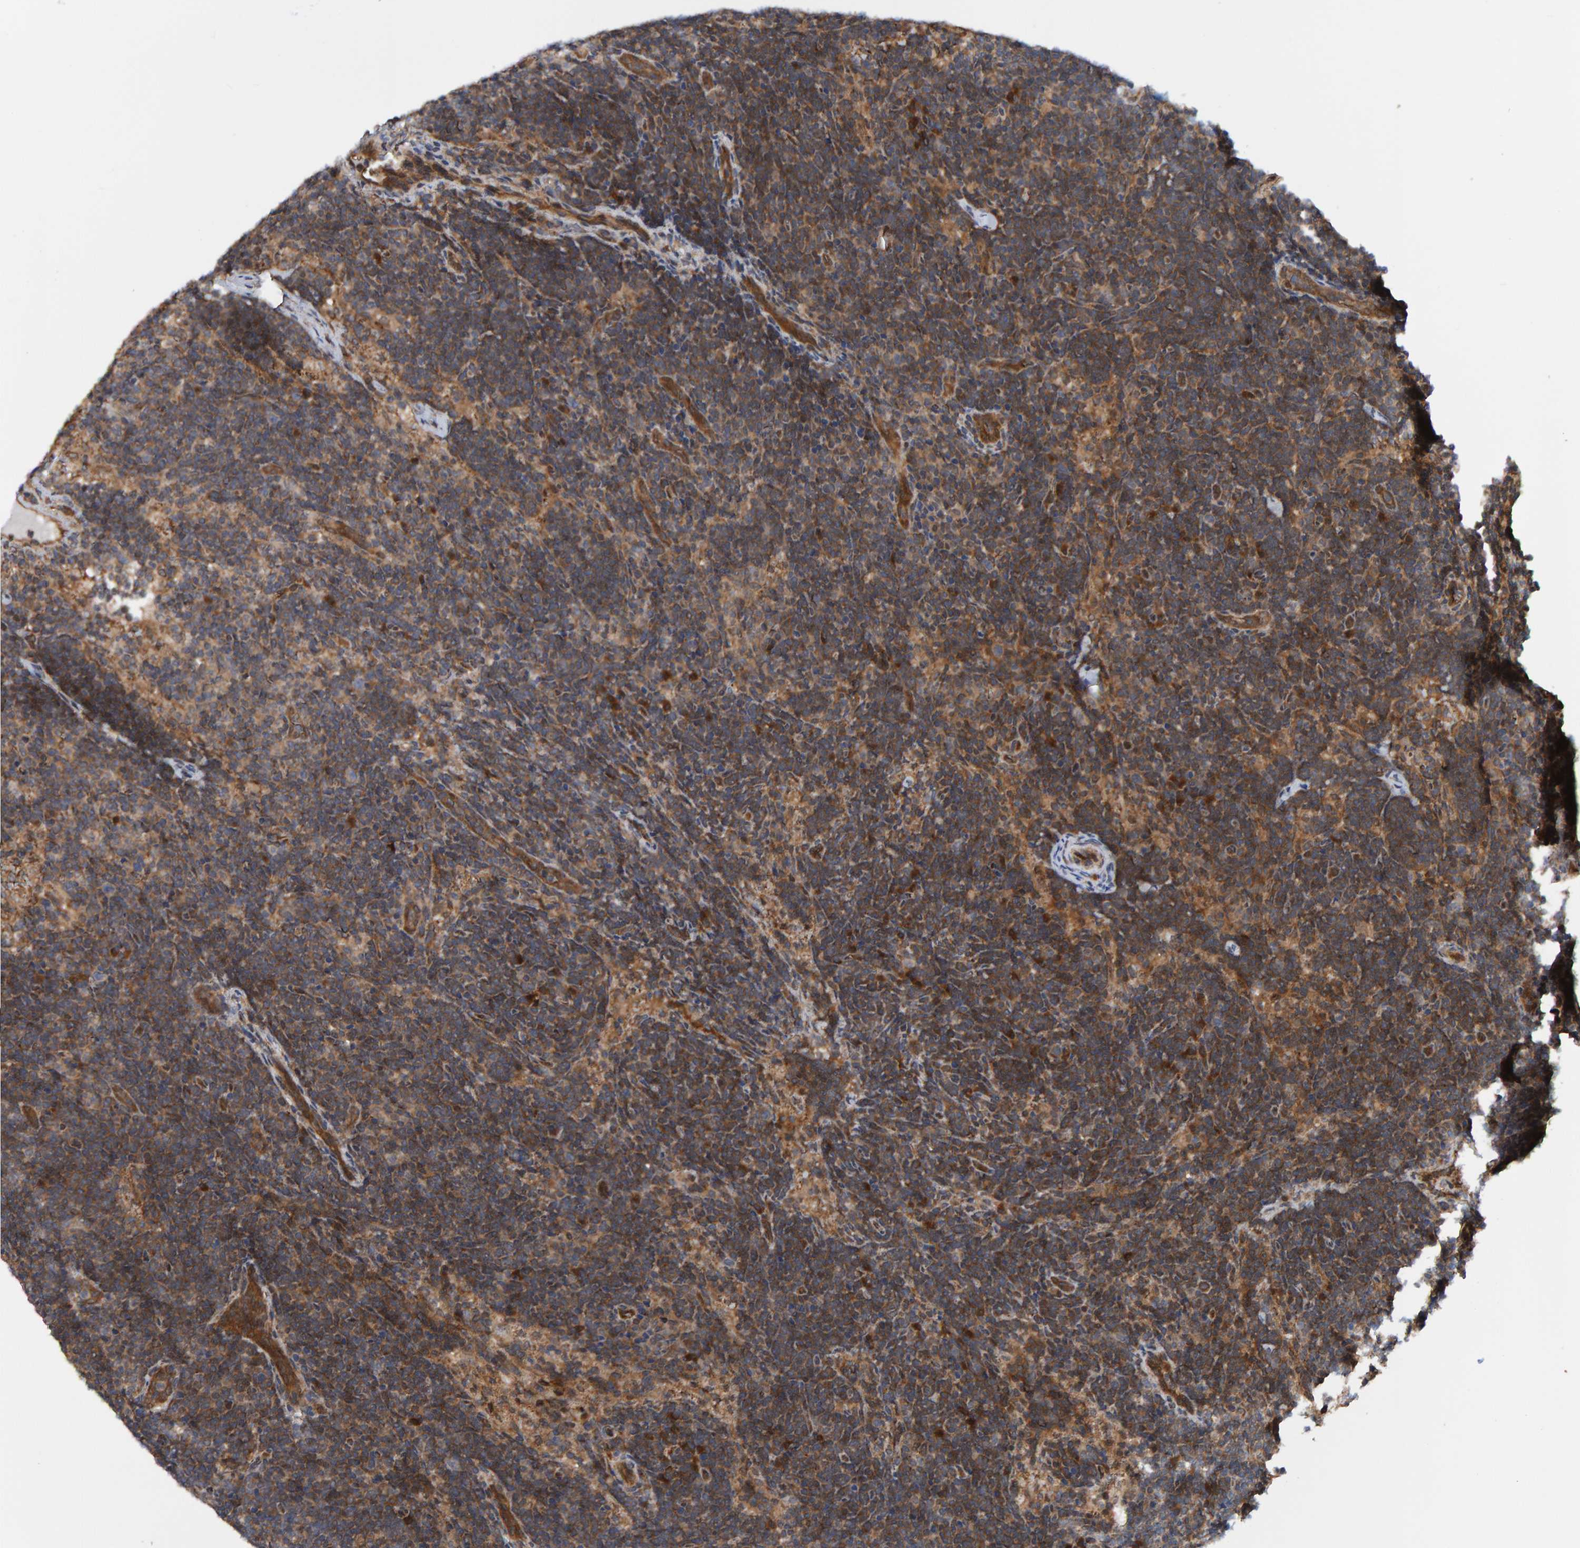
{"staining": {"intensity": "moderate", "quantity": "<25%", "location": "cytoplasmic/membranous"}, "tissue": "lymph node", "cell_type": "Germinal center cells", "image_type": "normal", "snomed": [{"axis": "morphology", "description": "Normal tissue, NOS"}, {"axis": "topography", "description": "Lymph node"}], "caption": "Immunohistochemical staining of benign human lymph node displays moderate cytoplasmic/membranous protein positivity in approximately <25% of germinal center cells.", "gene": "SCRN2", "patient": {"sex": "female", "age": 22}}